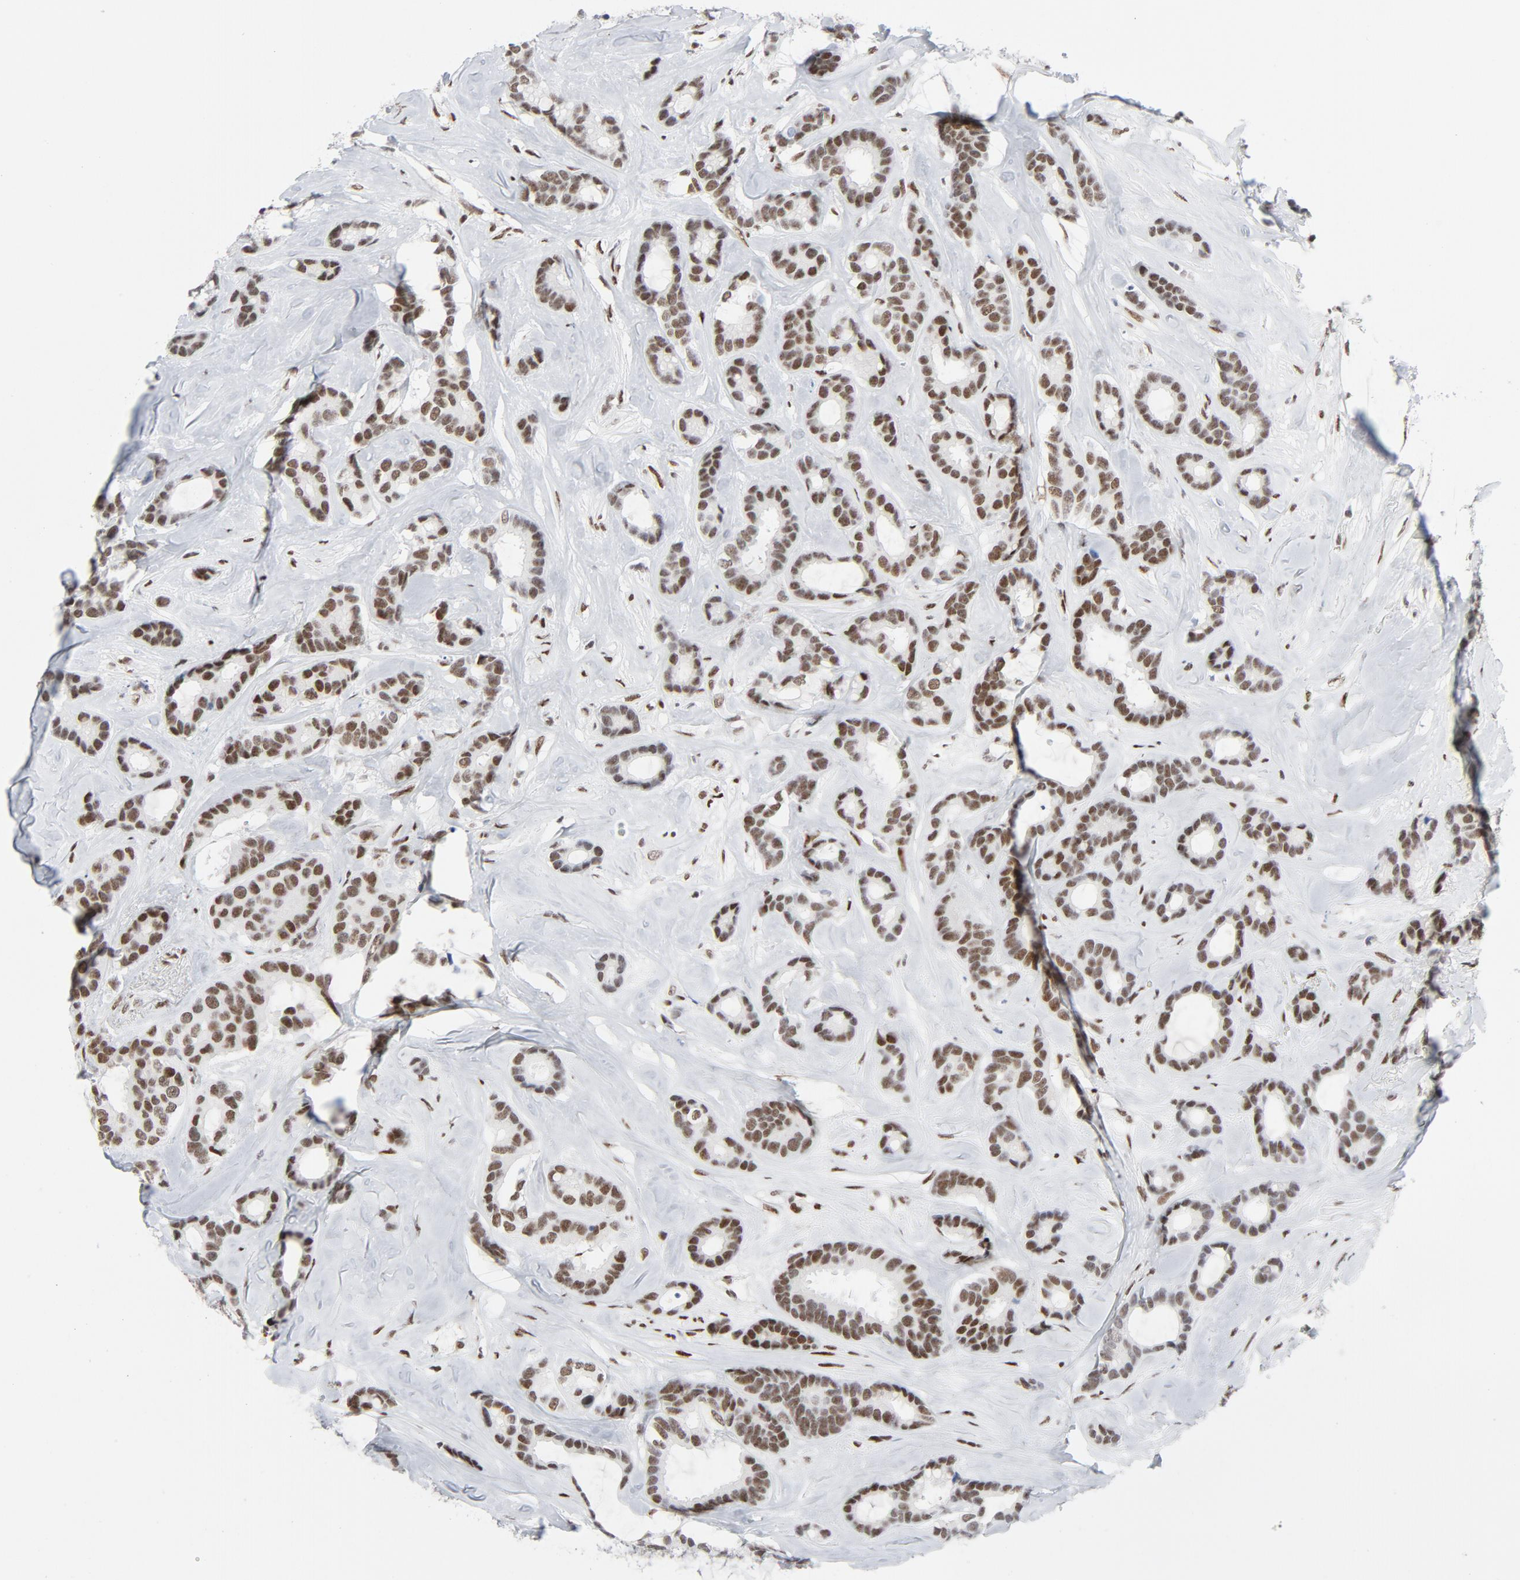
{"staining": {"intensity": "moderate", "quantity": ">75%", "location": "nuclear"}, "tissue": "breast cancer", "cell_type": "Tumor cells", "image_type": "cancer", "snomed": [{"axis": "morphology", "description": "Duct carcinoma"}, {"axis": "topography", "description": "Breast"}], "caption": "A brown stain highlights moderate nuclear positivity of a protein in human breast intraductal carcinoma tumor cells.", "gene": "HSF1", "patient": {"sex": "female", "age": 87}}